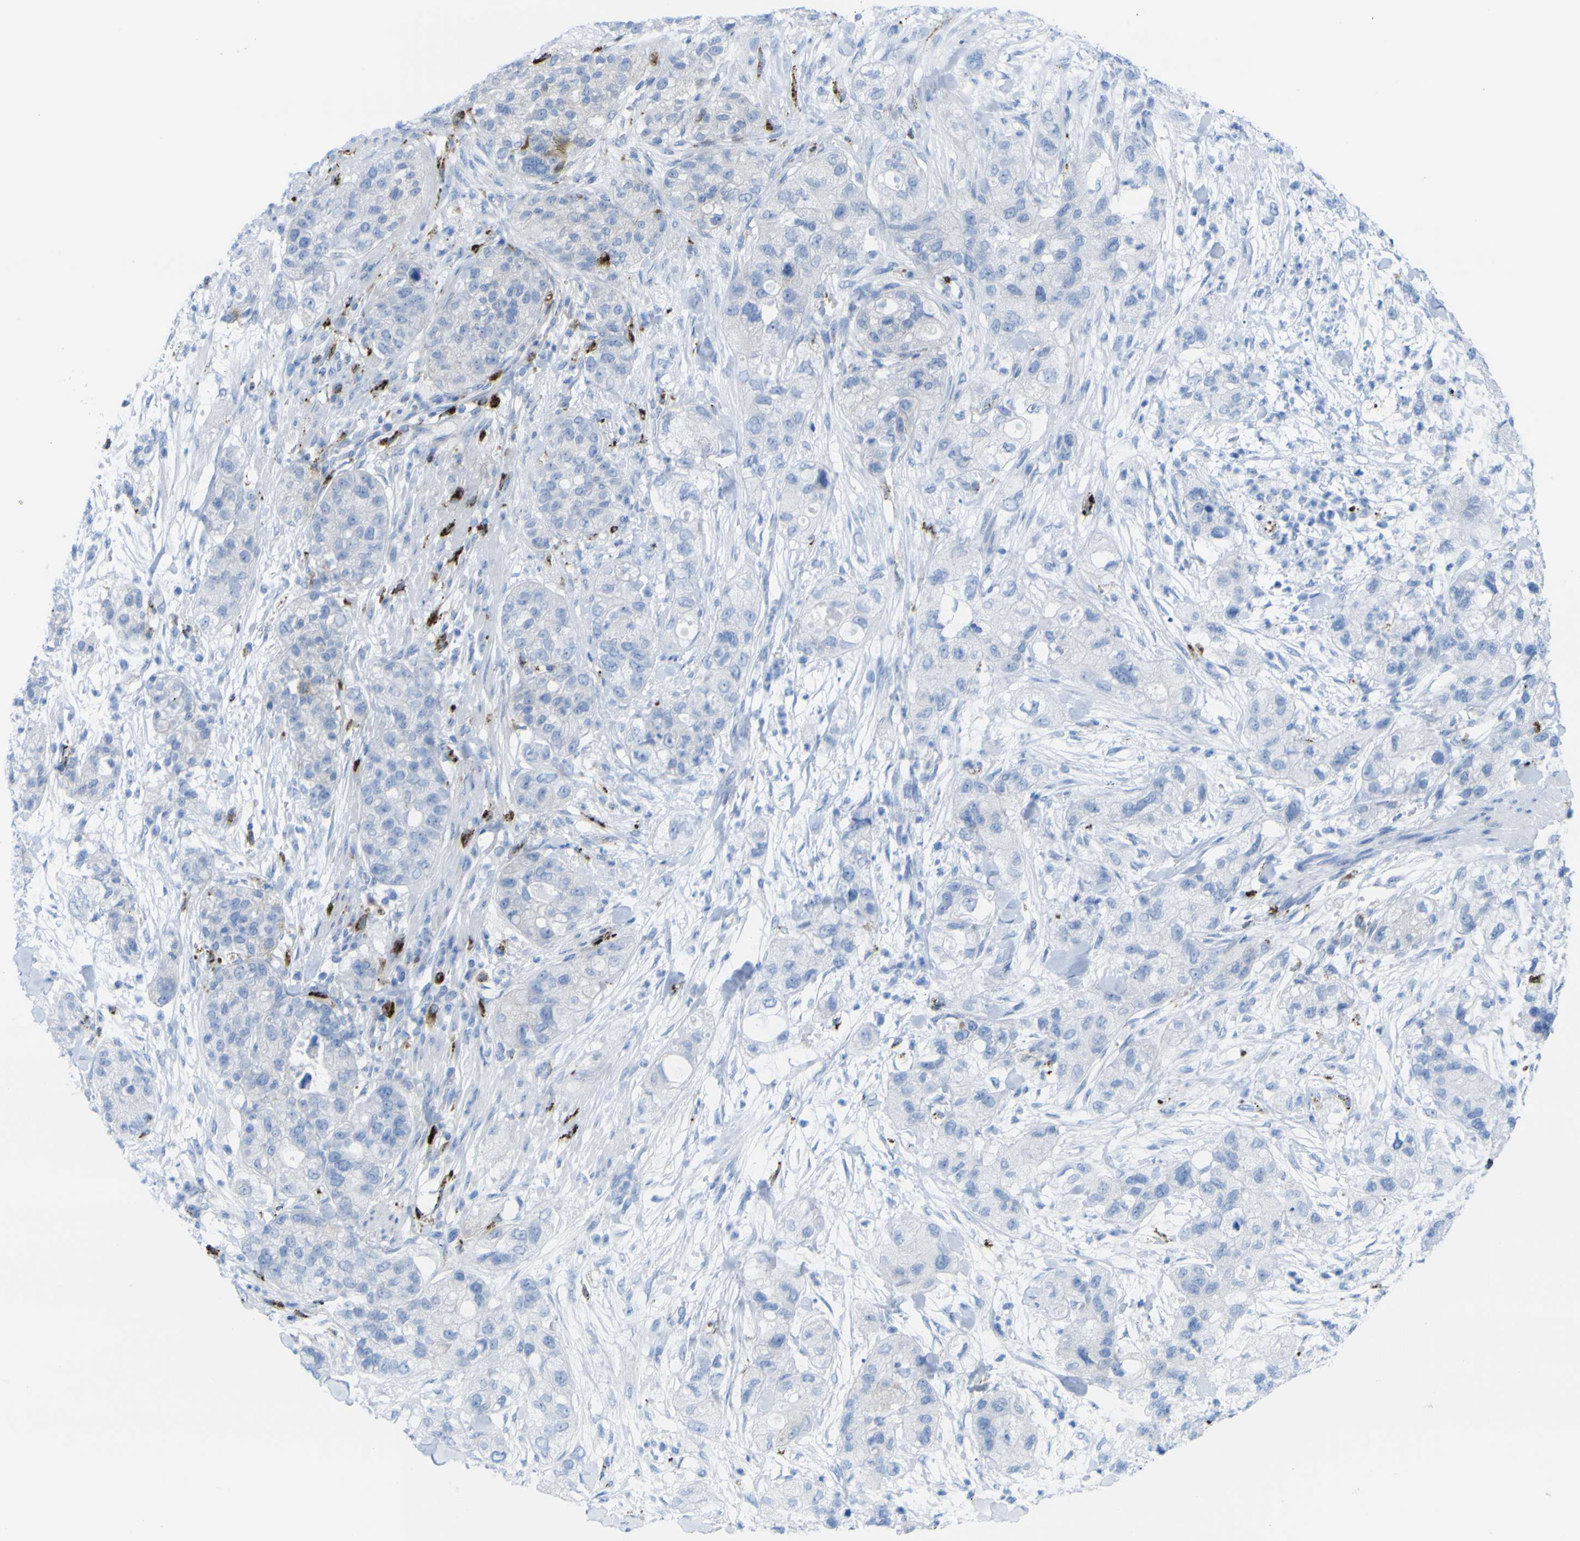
{"staining": {"intensity": "negative", "quantity": "none", "location": "none"}, "tissue": "pancreatic cancer", "cell_type": "Tumor cells", "image_type": "cancer", "snomed": [{"axis": "morphology", "description": "Adenocarcinoma, NOS"}, {"axis": "topography", "description": "Pancreas"}], "caption": "IHC photomicrograph of human adenocarcinoma (pancreatic) stained for a protein (brown), which reveals no staining in tumor cells. (Brightfield microscopy of DAB (3,3'-diaminobenzidine) immunohistochemistry at high magnification).", "gene": "PLD3", "patient": {"sex": "female", "age": 78}}